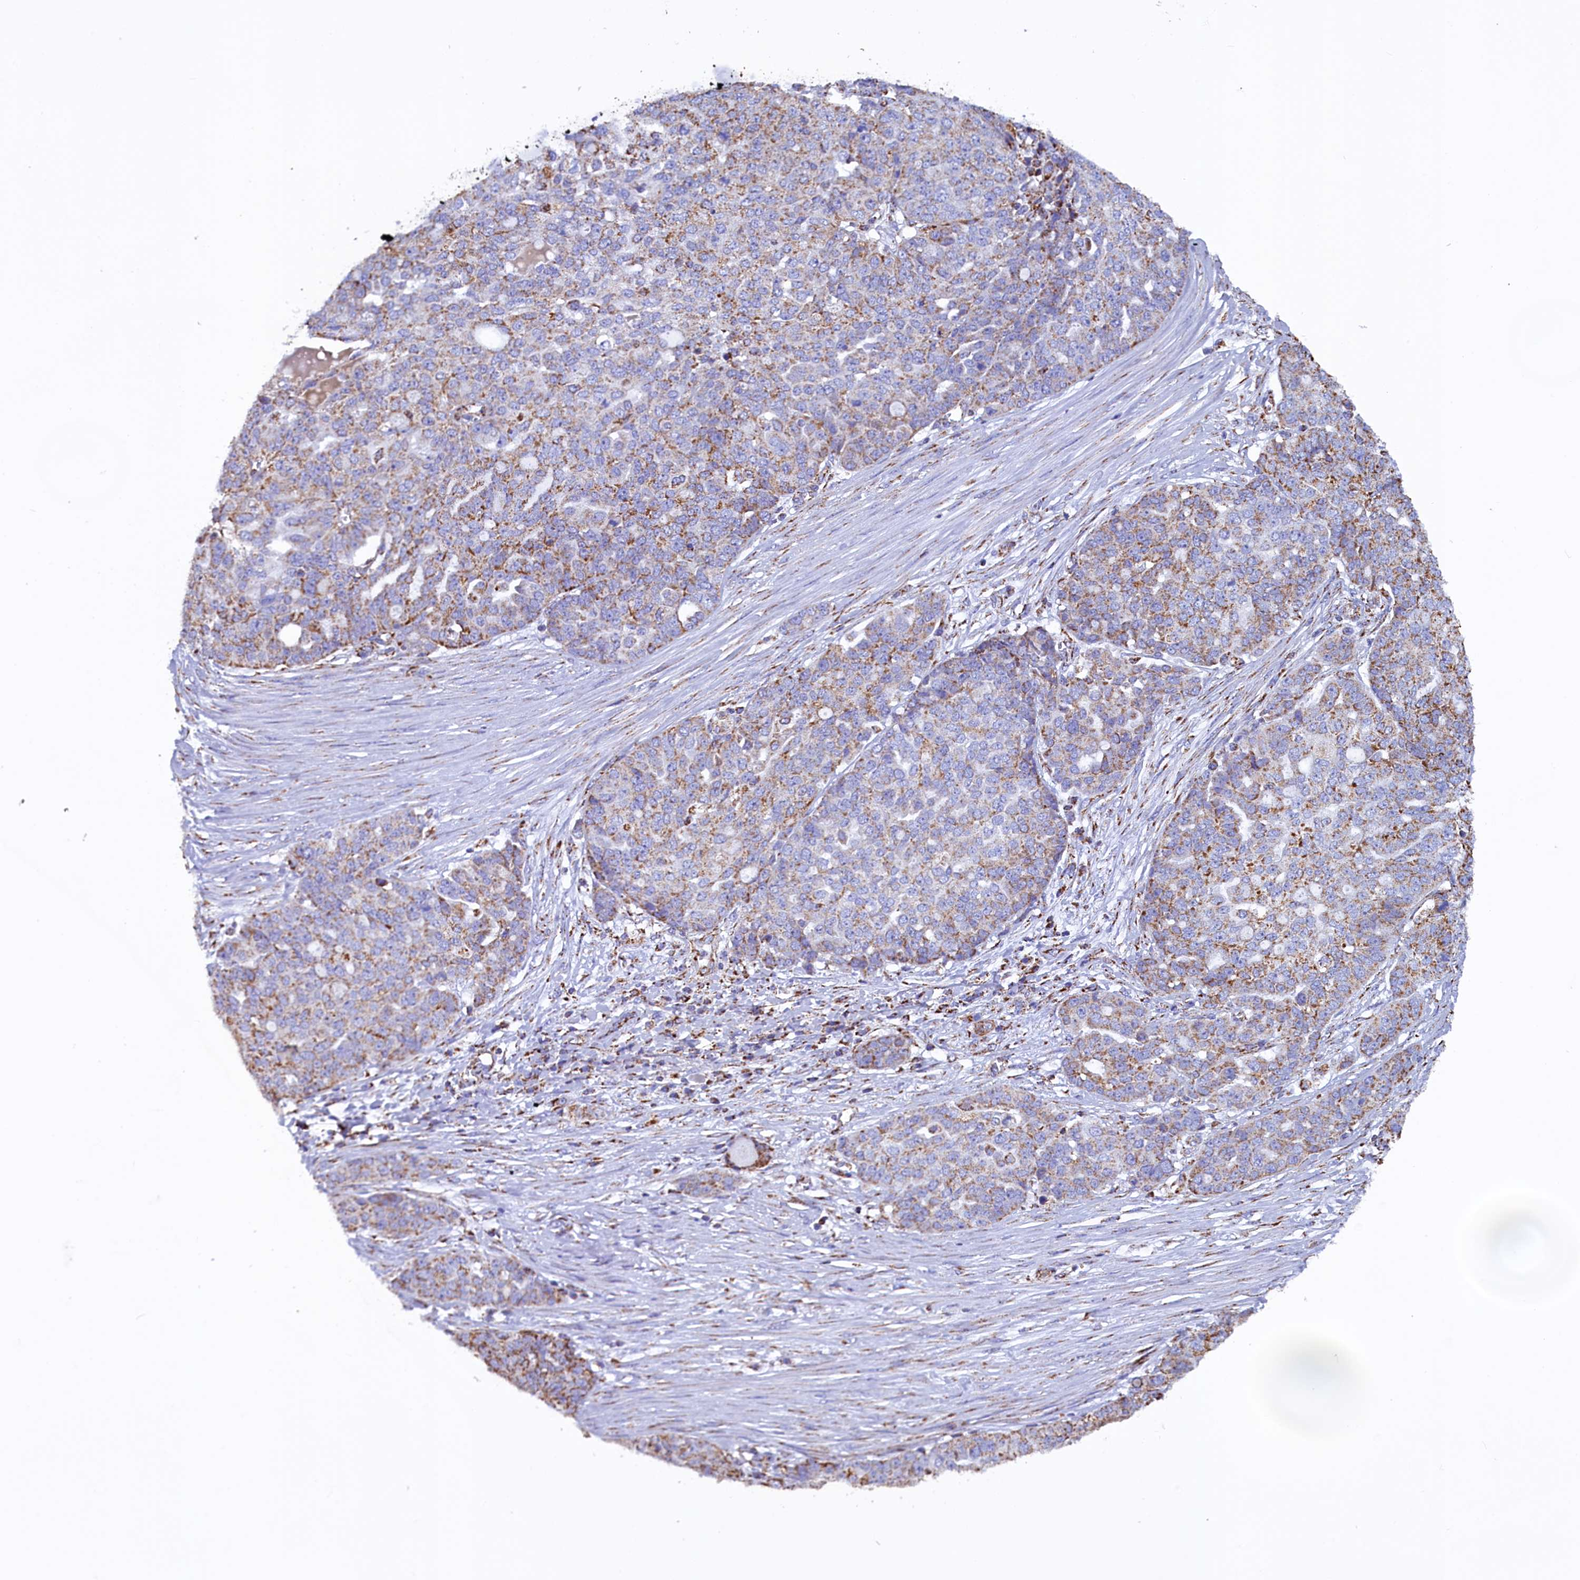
{"staining": {"intensity": "moderate", "quantity": "25%-75%", "location": "cytoplasmic/membranous"}, "tissue": "ovarian cancer", "cell_type": "Tumor cells", "image_type": "cancer", "snomed": [{"axis": "morphology", "description": "Cystadenocarcinoma, serous, NOS"}, {"axis": "topography", "description": "Soft tissue"}, {"axis": "topography", "description": "Ovary"}], "caption": "Immunohistochemical staining of human serous cystadenocarcinoma (ovarian) exhibits moderate cytoplasmic/membranous protein expression in approximately 25%-75% of tumor cells. The staining was performed using DAB, with brown indicating positive protein expression. Nuclei are stained blue with hematoxylin.", "gene": "SLC39A3", "patient": {"sex": "female", "age": 57}}